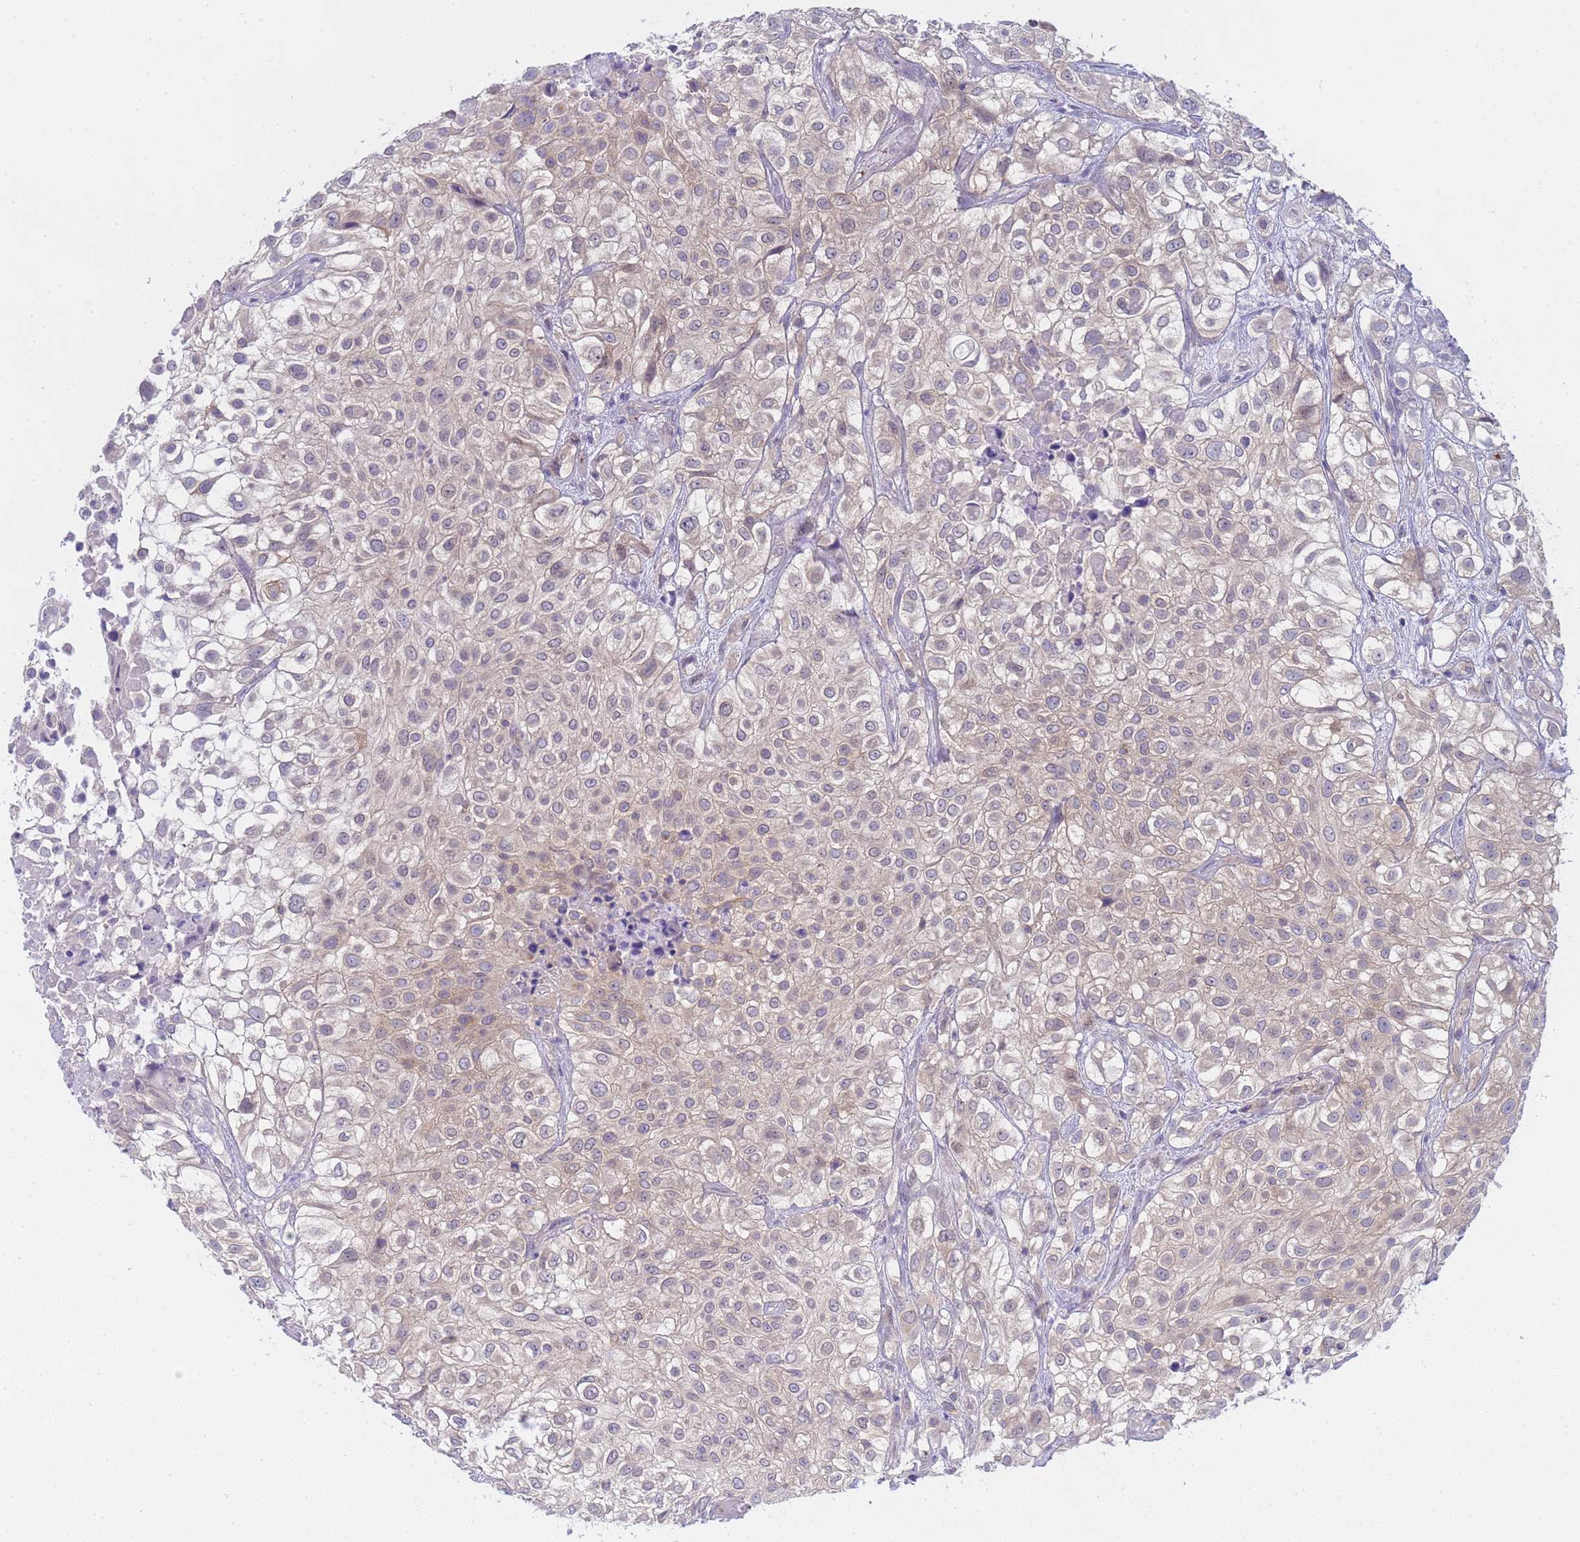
{"staining": {"intensity": "negative", "quantity": "none", "location": "none"}, "tissue": "urothelial cancer", "cell_type": "Tumor cells", "image_type": "cancer", "snomed": [{"axis": "morphology", "description": "Urothelial carcinoma, High grade"}, {"axis": "topography", "description": "Urinary bladder"}], "caption": "Histopathology image shows no protein positivity in tumor cells of high-grade urothelial carcinoma tissue.", "gene": "CAPN7", "patient": {"sex": "male", "age": 56}}